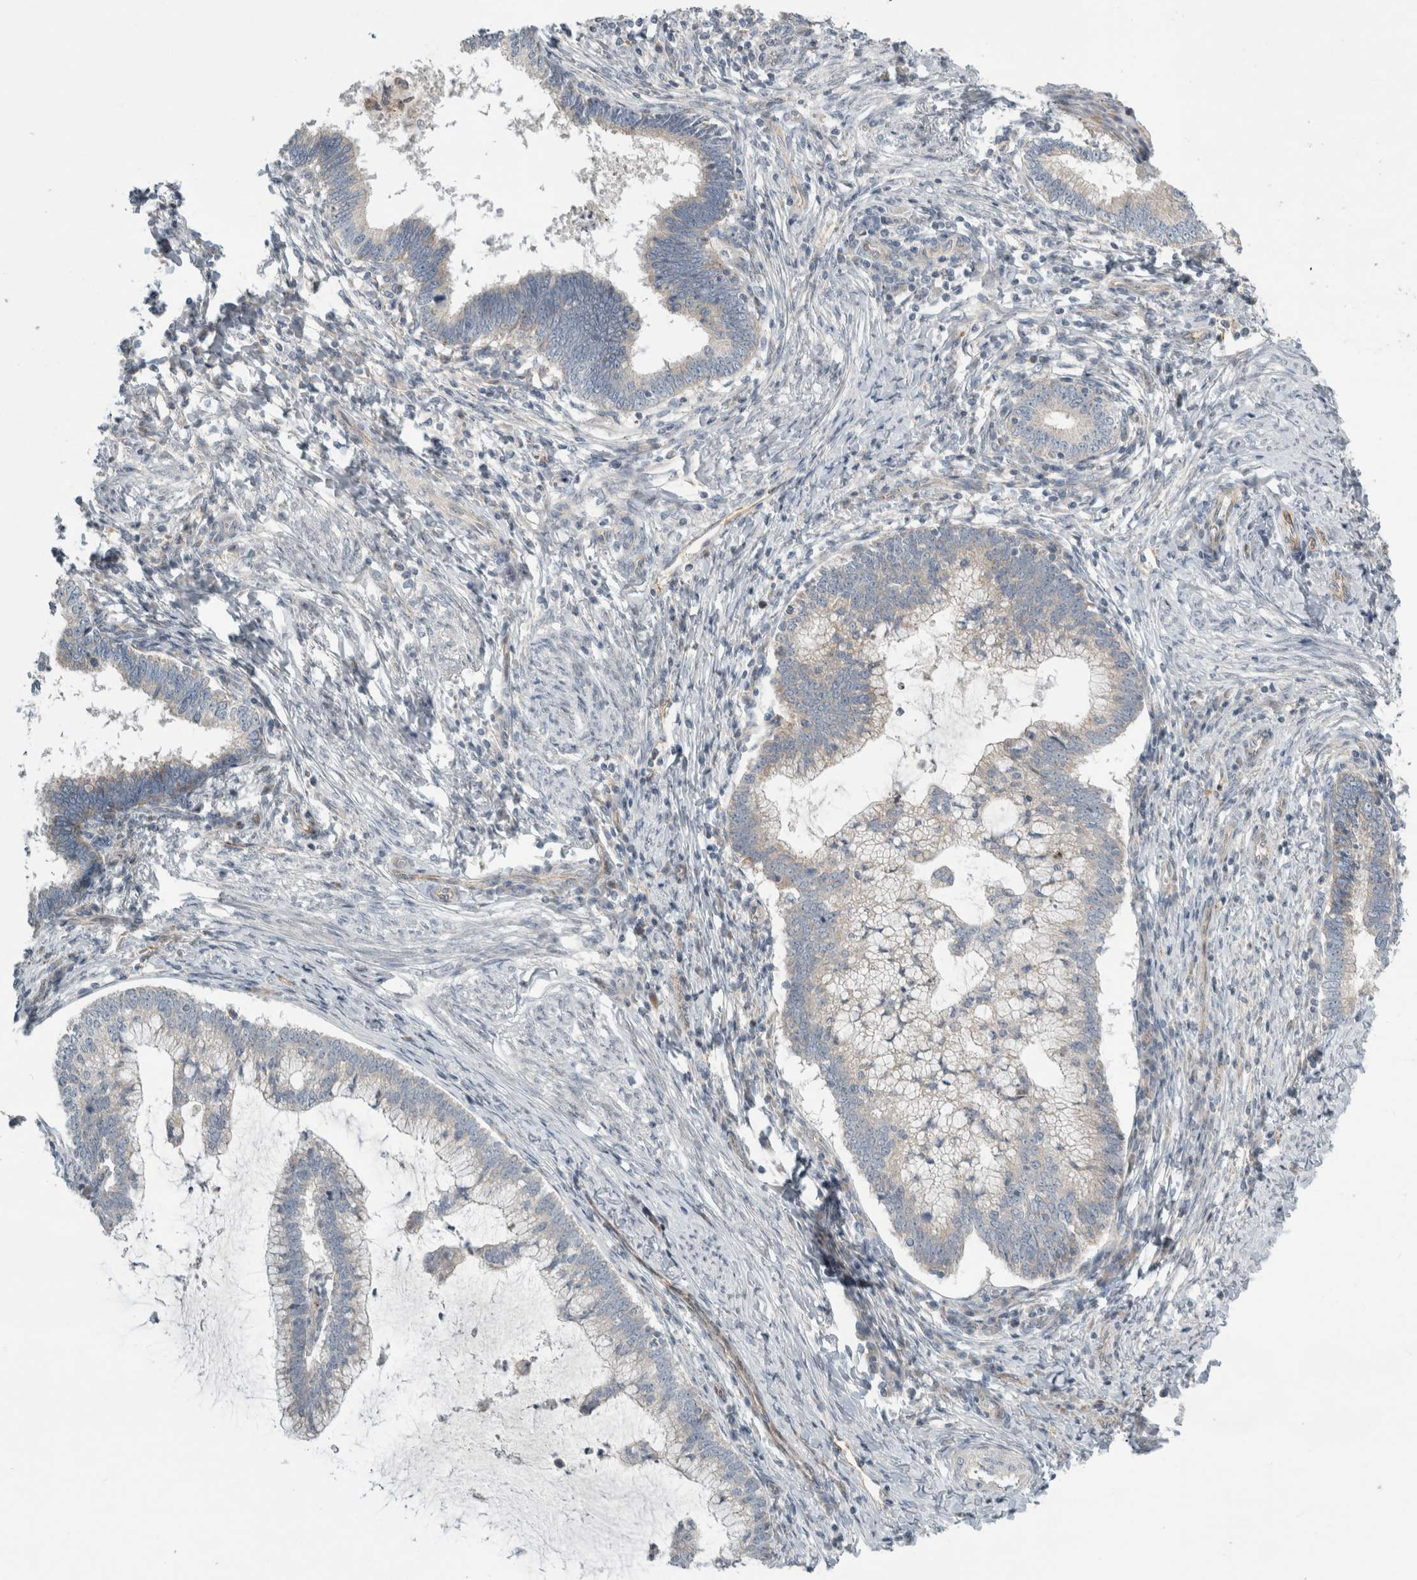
{"staining": {"intensity": "negative", "quantity": "none", "location": "none"}, "tissue": "cervical cancer", "cell_type": "Tumor cells", "image_type": "cancer", "snomed": [{"axis": "morphology", "description": "Adenocarcinoma, NOS"}, {"axis": "topography", "description": "Cervix"}], "caption": "Tumor cells are negative for brown protein staining in cervical cancer. (Stains: DAB (3,3'-diaminobenzidine) IHC with hematoxylin counter stain, Microscopy: brightfield microscopy at high magnification).", "gene": "KPNA5", "patient": {"sex": "female", "age": 36}}